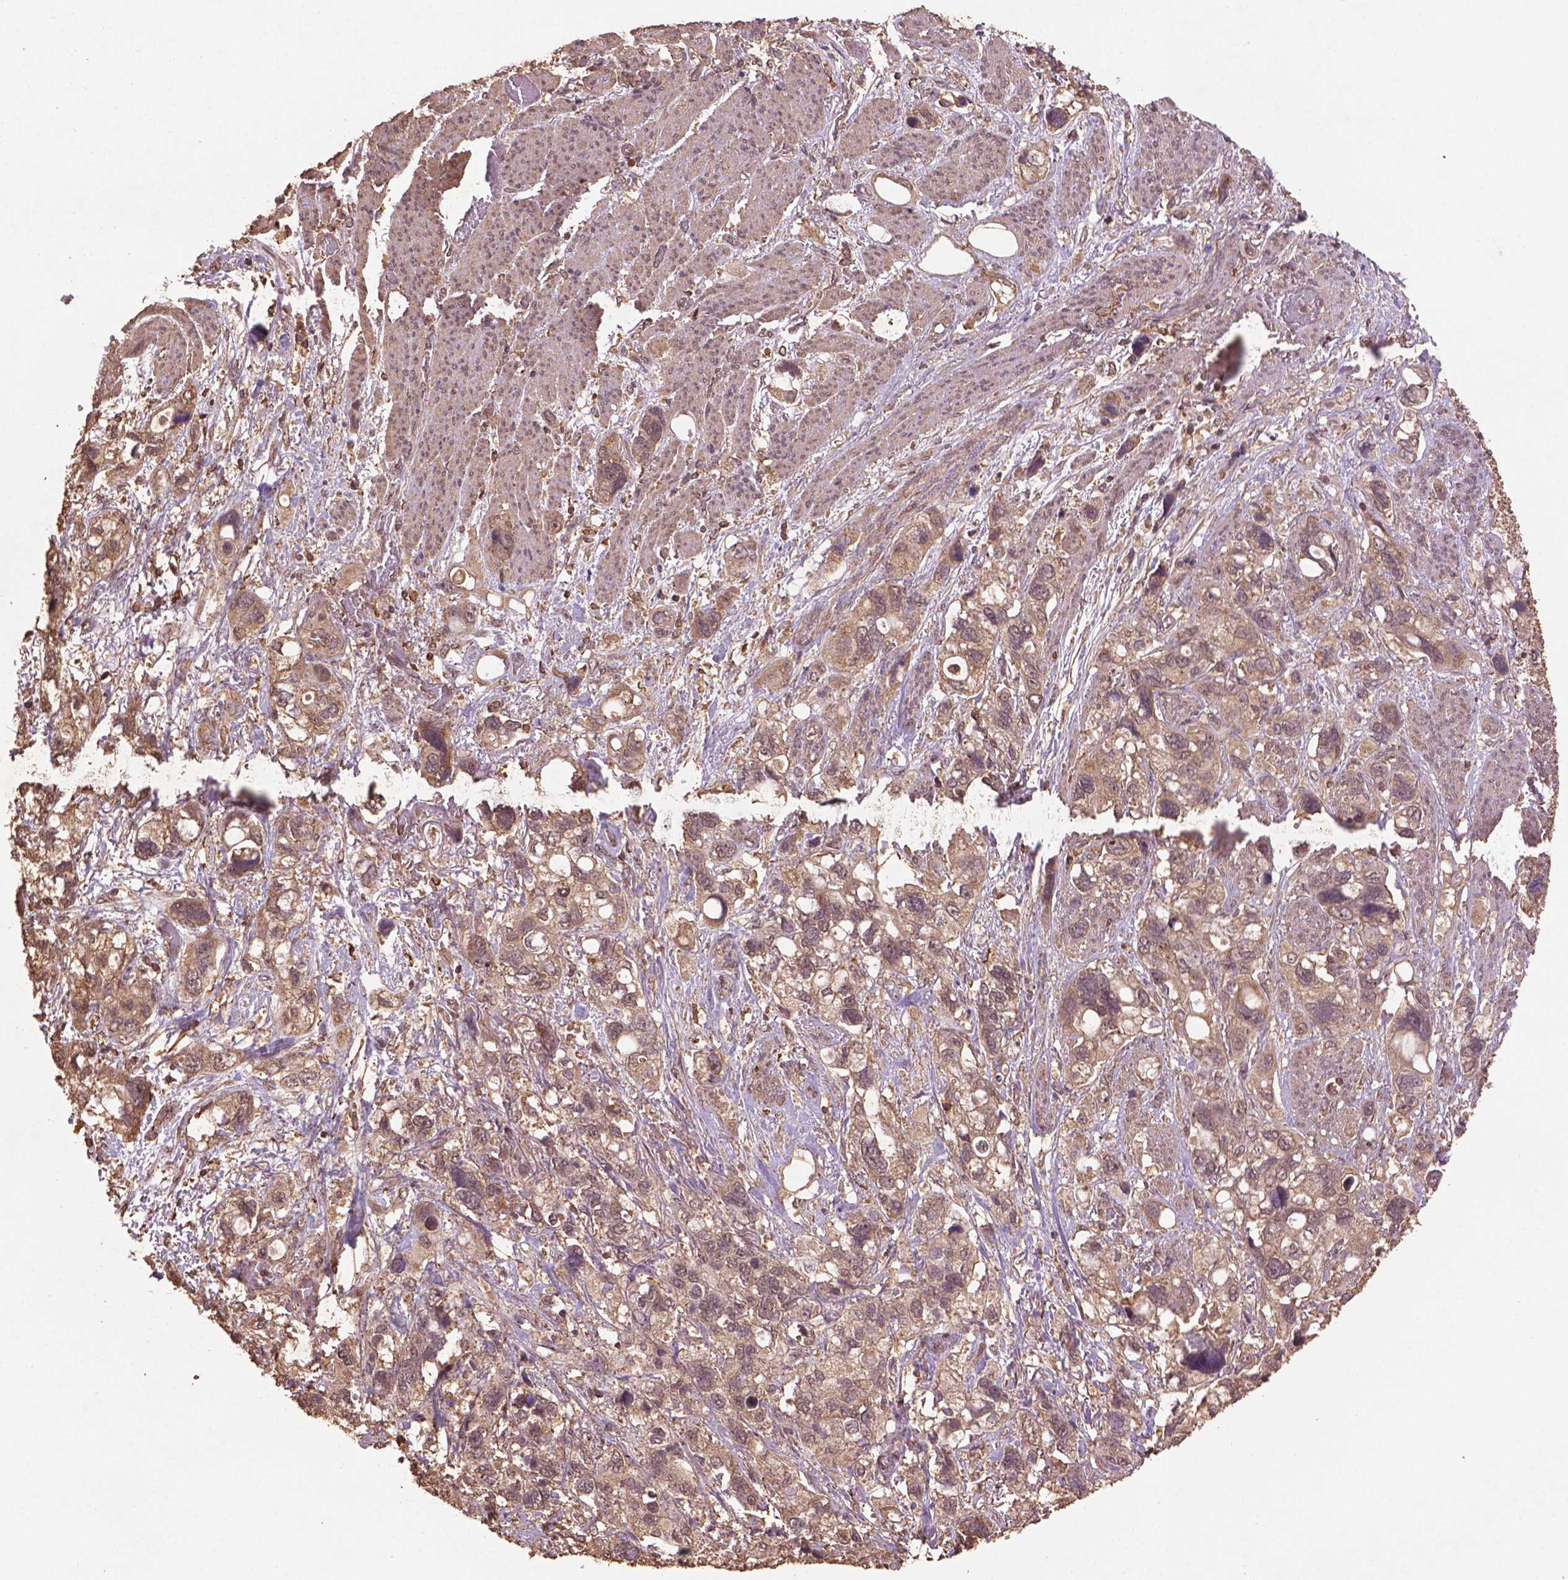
{"staining": {"intensity": "weak", "quantity": ">75%", "location": "cytoplasmic/membranous"}, "tissue": "stomach cancer", "cell_type": "Tumor cells", "image_type": "cancer", "snomed": [{"axis": "morphology", "description": "Adenocarcinoma, NOS"}, {"axis": "topography", "description": "Stomach, upper"}], "caption": "Brown immunohistochemical staining in human stomach cancer (adenocarcinoma) demonstrates weak cytoplasmic/membranous positivity in approximately >75% of tumor cells.", "gene": "BABAM1", "patient": {"sex": "female", "age": 81}}